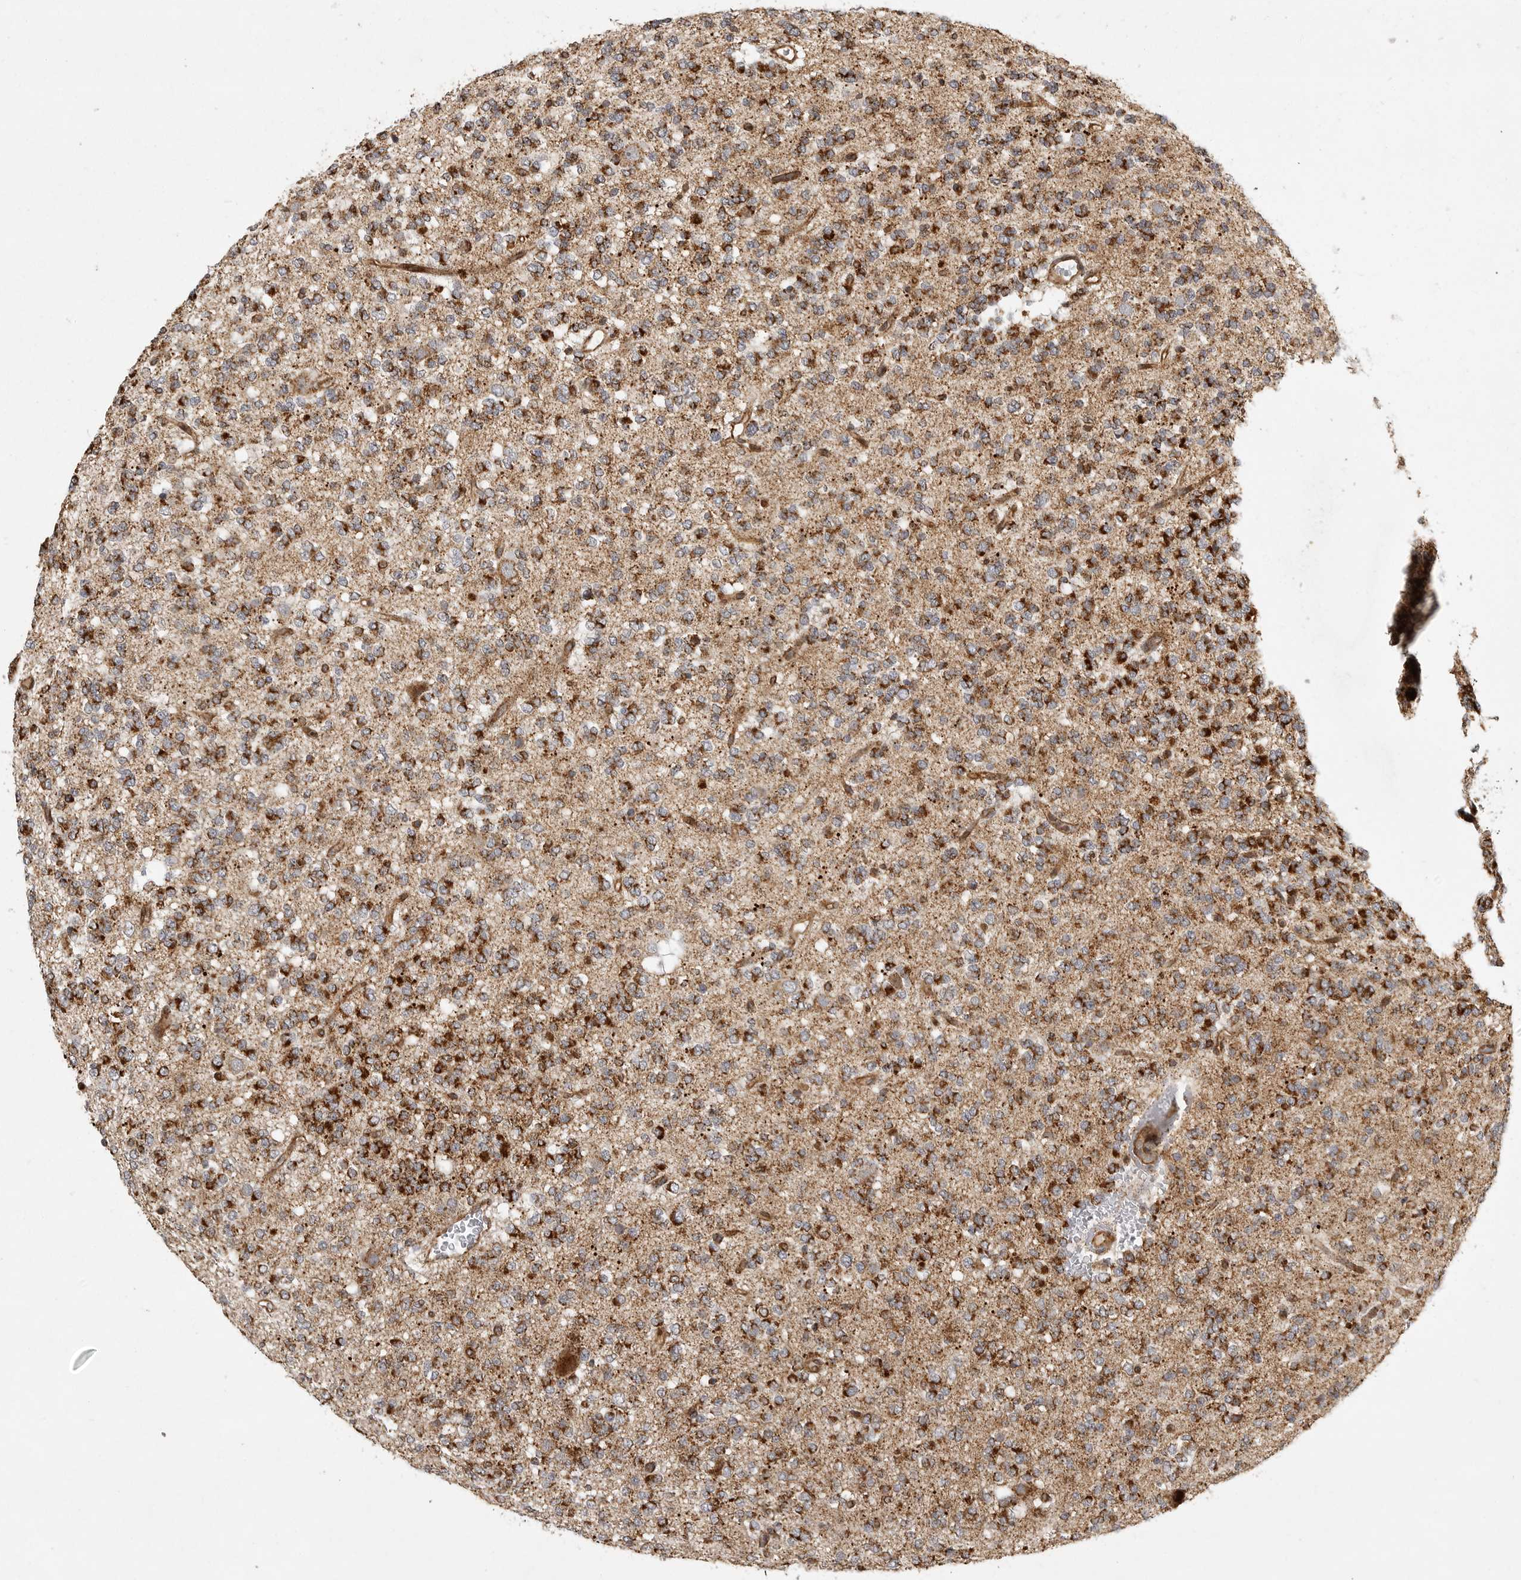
{"staining": {"intensity": "strong", "quantity": ">75%", "location": "cytoplasmic/membranous"}, "tissue": "glioma", "cell_type": "Tumor cells", "image_type": "cancer", "snomed": [{"axis": "morphology", "description": "Glioma, malignant, Low grade"}, {"axis": "topography", "description": "Brain"}], "caption": "Human glioma stained with a protein marker reveals strong staining in tumor cells.", "gene": "NARS2", "patient": {"sex": "male", "age": 38}}